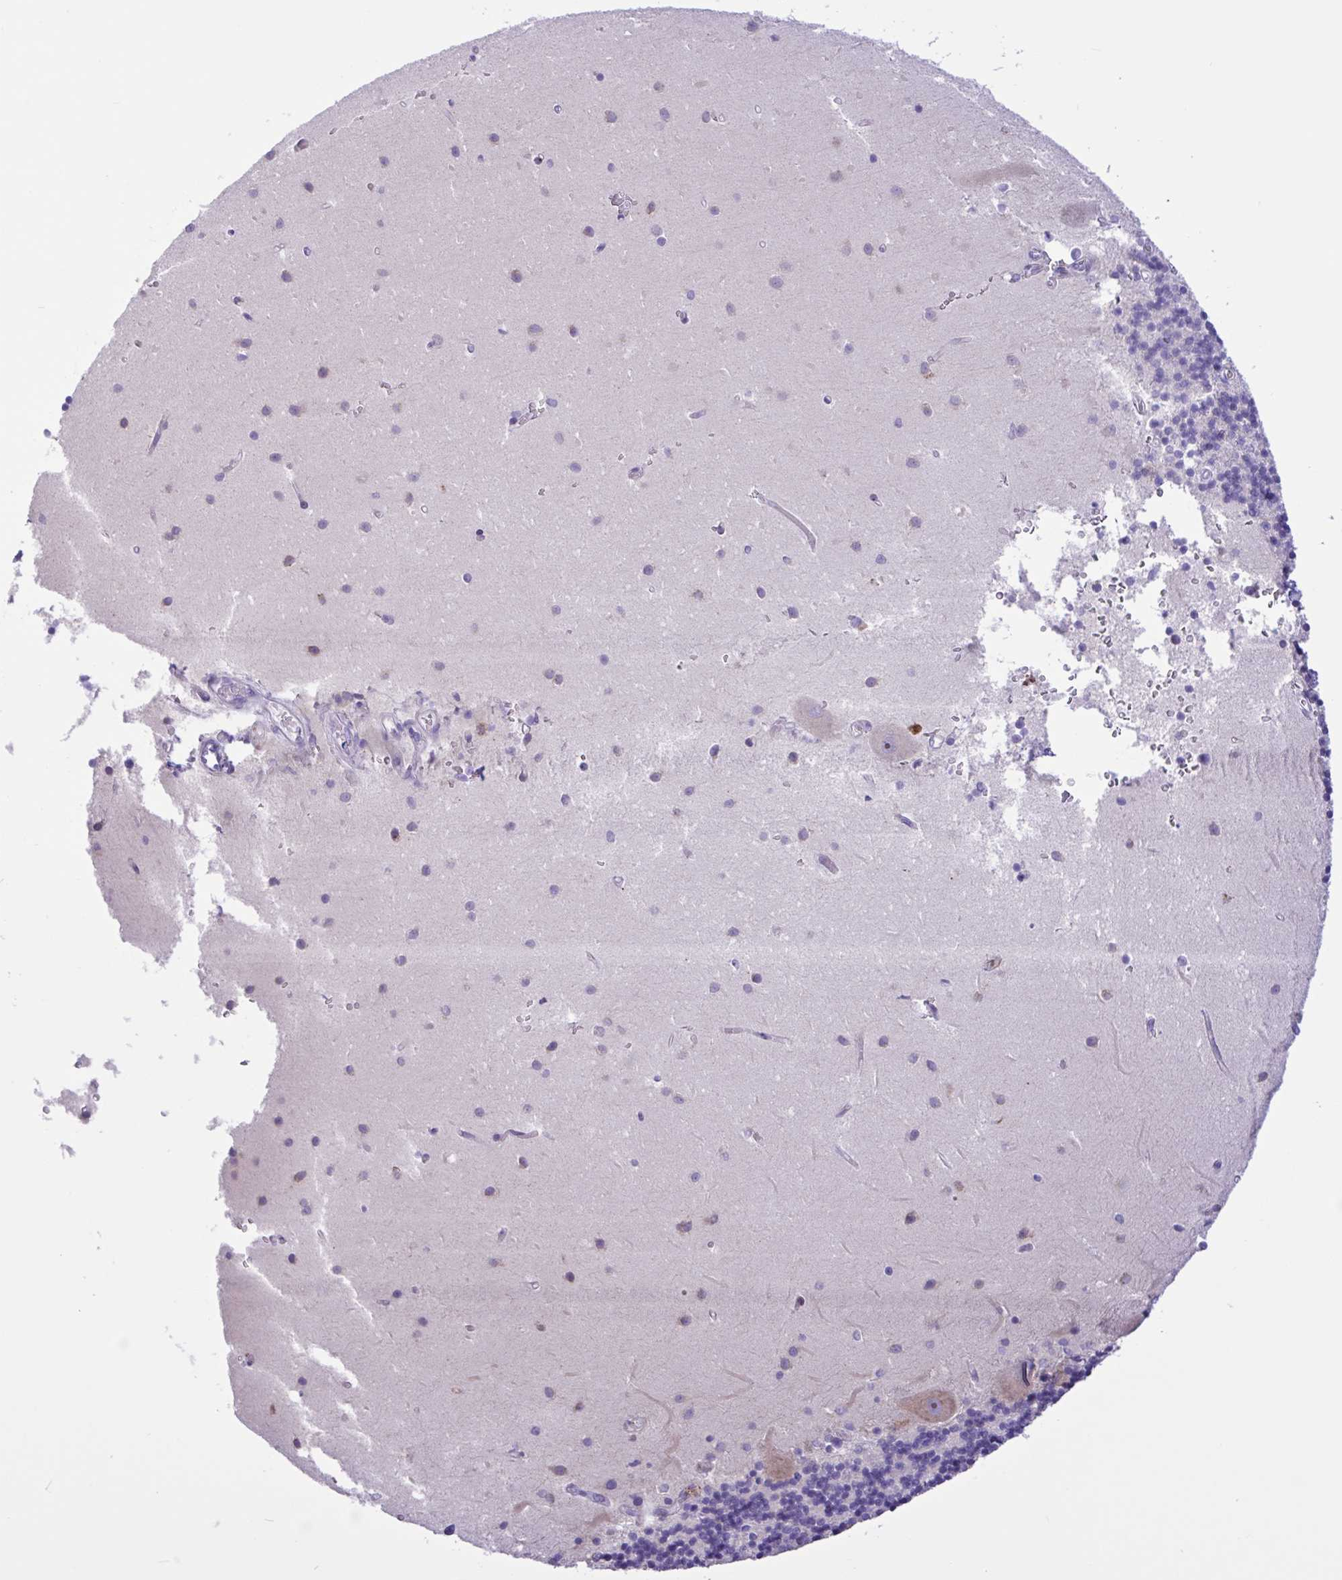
{"staining": {"intensity": "negative", "quantity": "none", "location": "none"}, "tissue": "cerebellum", "cell_type": "Cells in granular layer", "image_type": "normal", "snomed": [{"axis": "morphology", "description": "Normal tissue, NOS"}, {"axis": "topography", "description": "Cerebellum"}], "caption": "Immunohistochemical staining of benign cerebellum exhibits no significant staining in cells in granular layer.", "gene": "DSC3", "patient": {"sex": "male", "age": 54}}